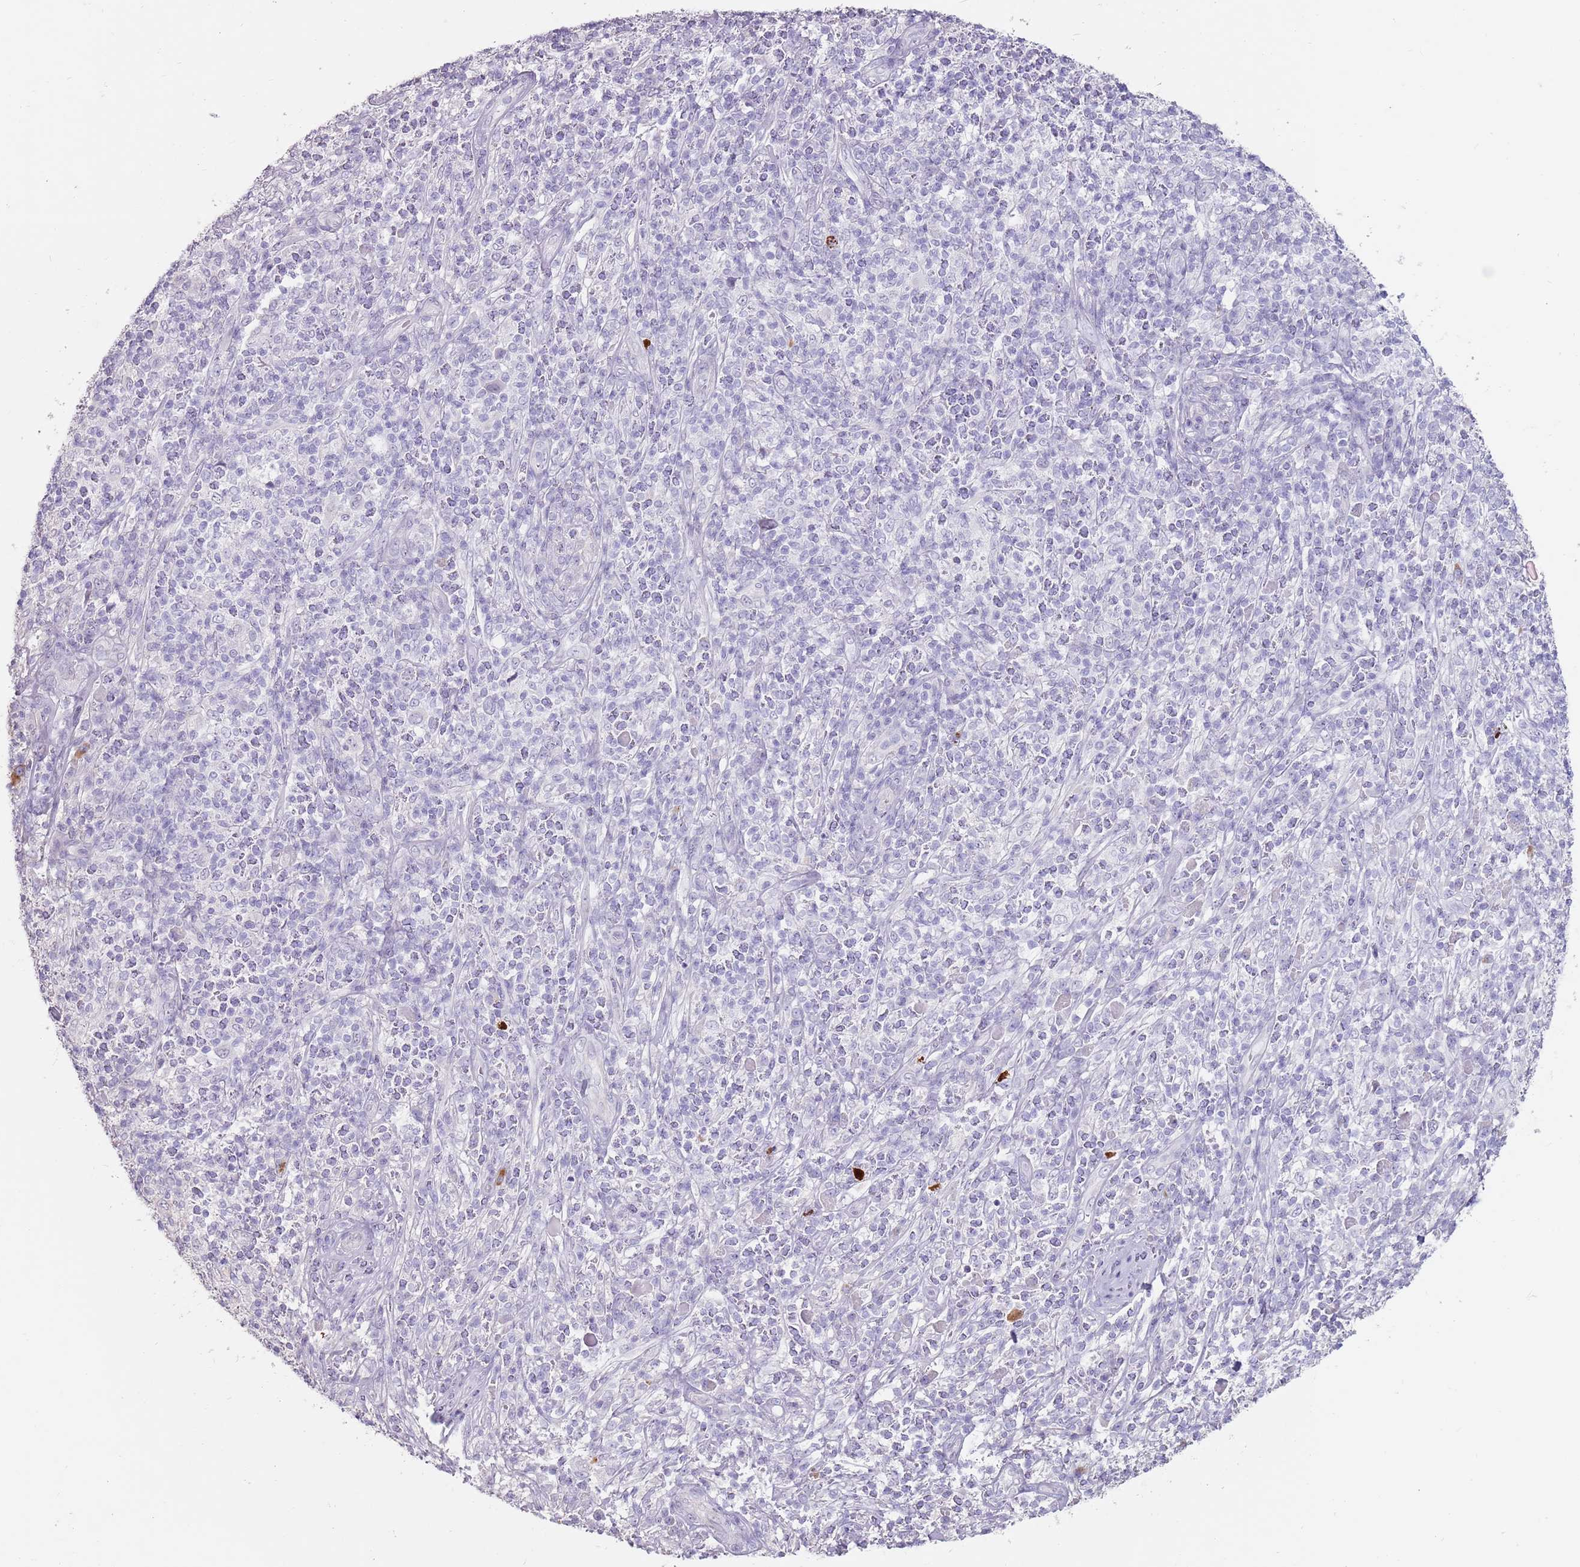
{"staining": {"intensity": "negative", "quantity": "none", "location": "none"}, "tissue": "melanoma", "cell_type": "Tumor cells", "image_type": "cancer", "snomed": [{"axis": "morphology", "description": "Malignant melanoma, NOS"}, {"axis": "topography", "description": "Skin"}], "caption": "Immunohistochemistry (IHC) image of neoplastic tissue: human malignant melanoma stained with DAB demonstrates no significant protein expression in tumor cells. (DAB (3,3'-diaminobenzidine) IHC with hematoxylin counter stain).", "gene": "STYK1", "patient": {"sex": "male", "age": 66}}